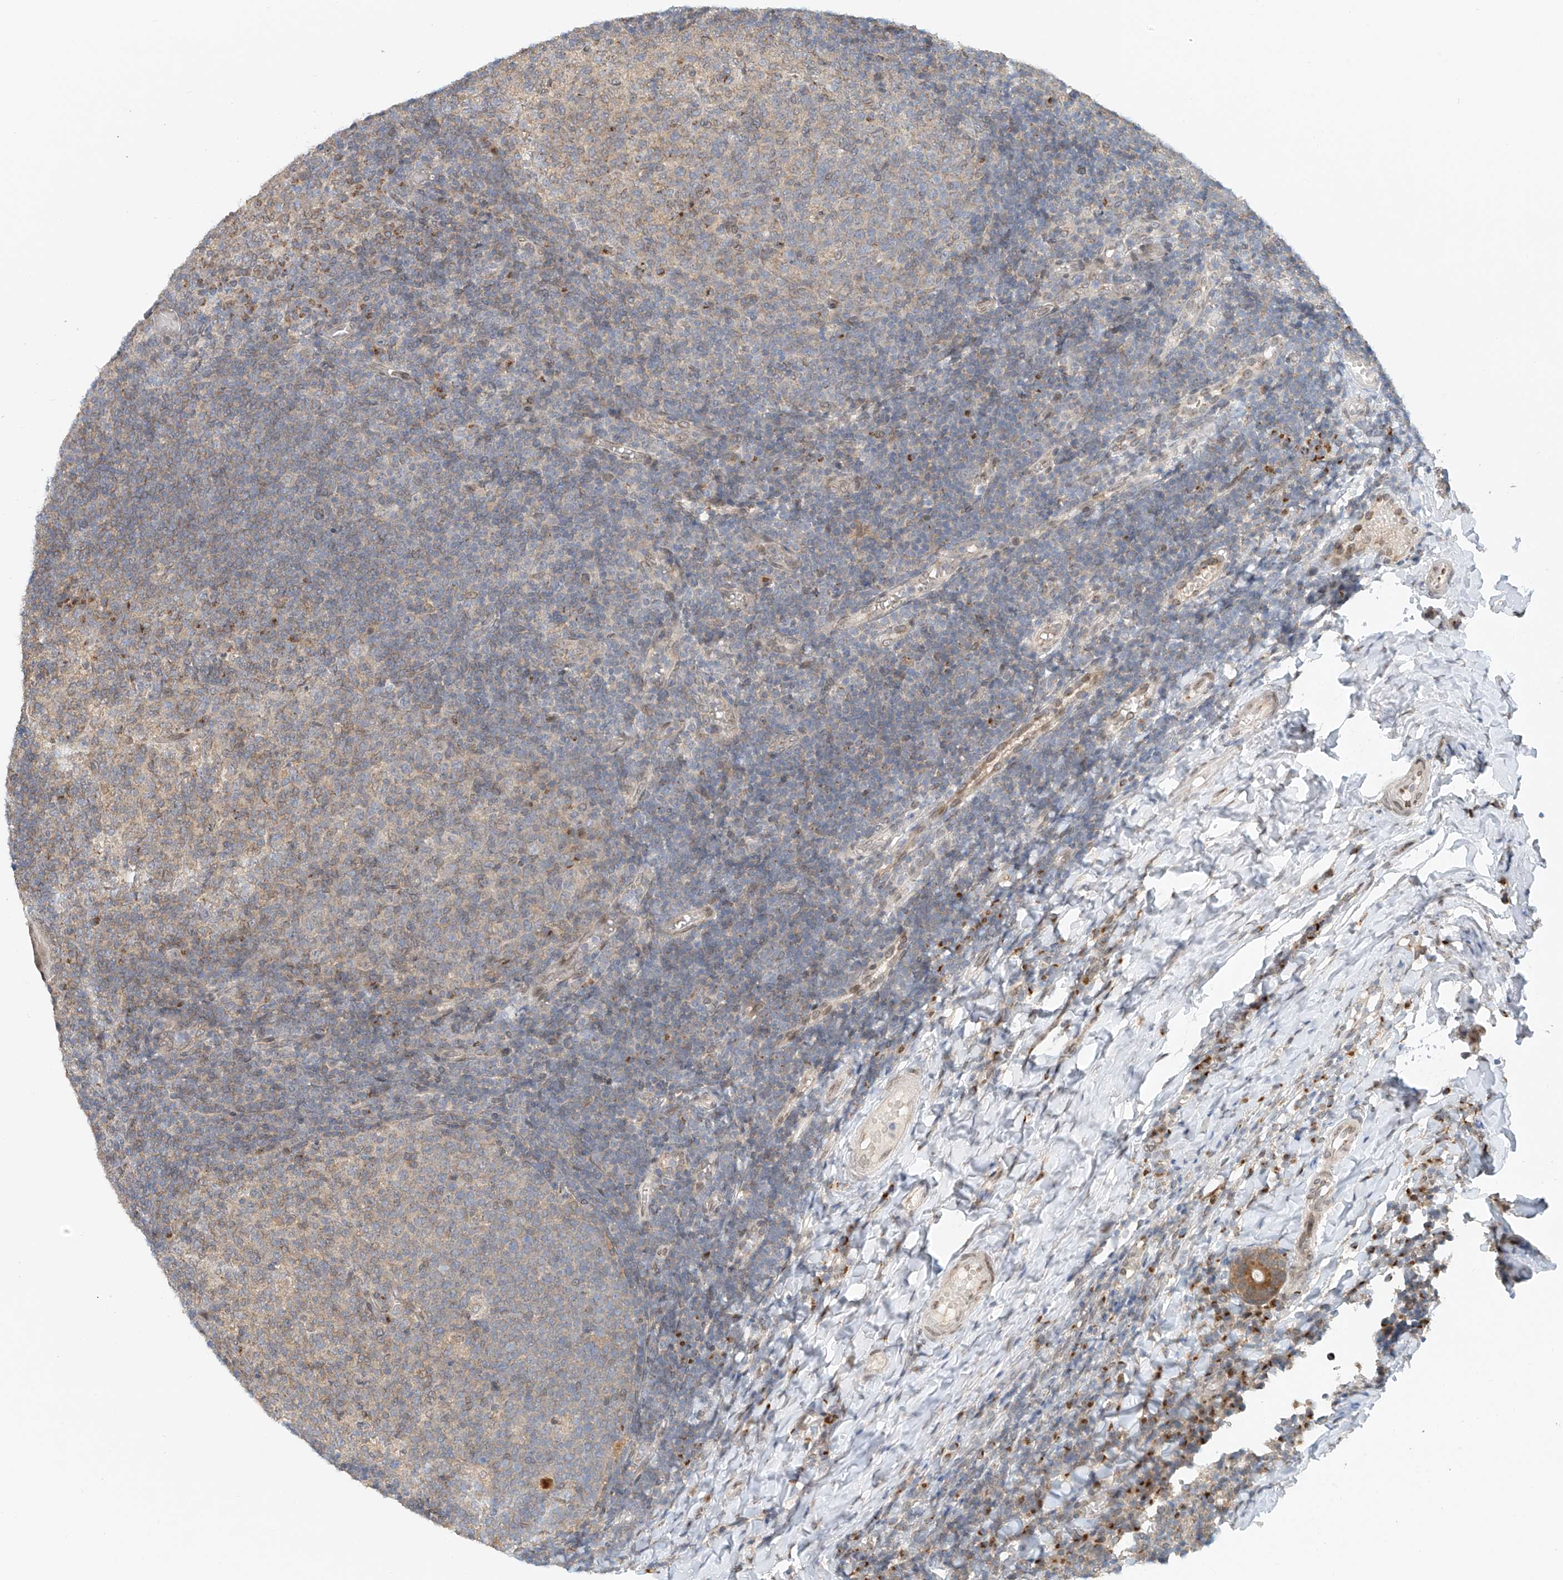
{"staining": {"intensity": "weak", "quantity": "<25%", "location": "cytoplasmic/membranous"}, "tissue": "tonsil", "cell_type": "Germinal center cells", "image_type": "normal", "snomed": [{"axis": "morphology", "description": "Normal tissue, NOS"}, {"axis": "topography", "description": "Tonsil"}], "caption": "Tonsil stained for a protein using IHC exhibits no positivity germinal center cells.", "gene": "STARD9", "patient": {"sex": "female", "age": 19}}